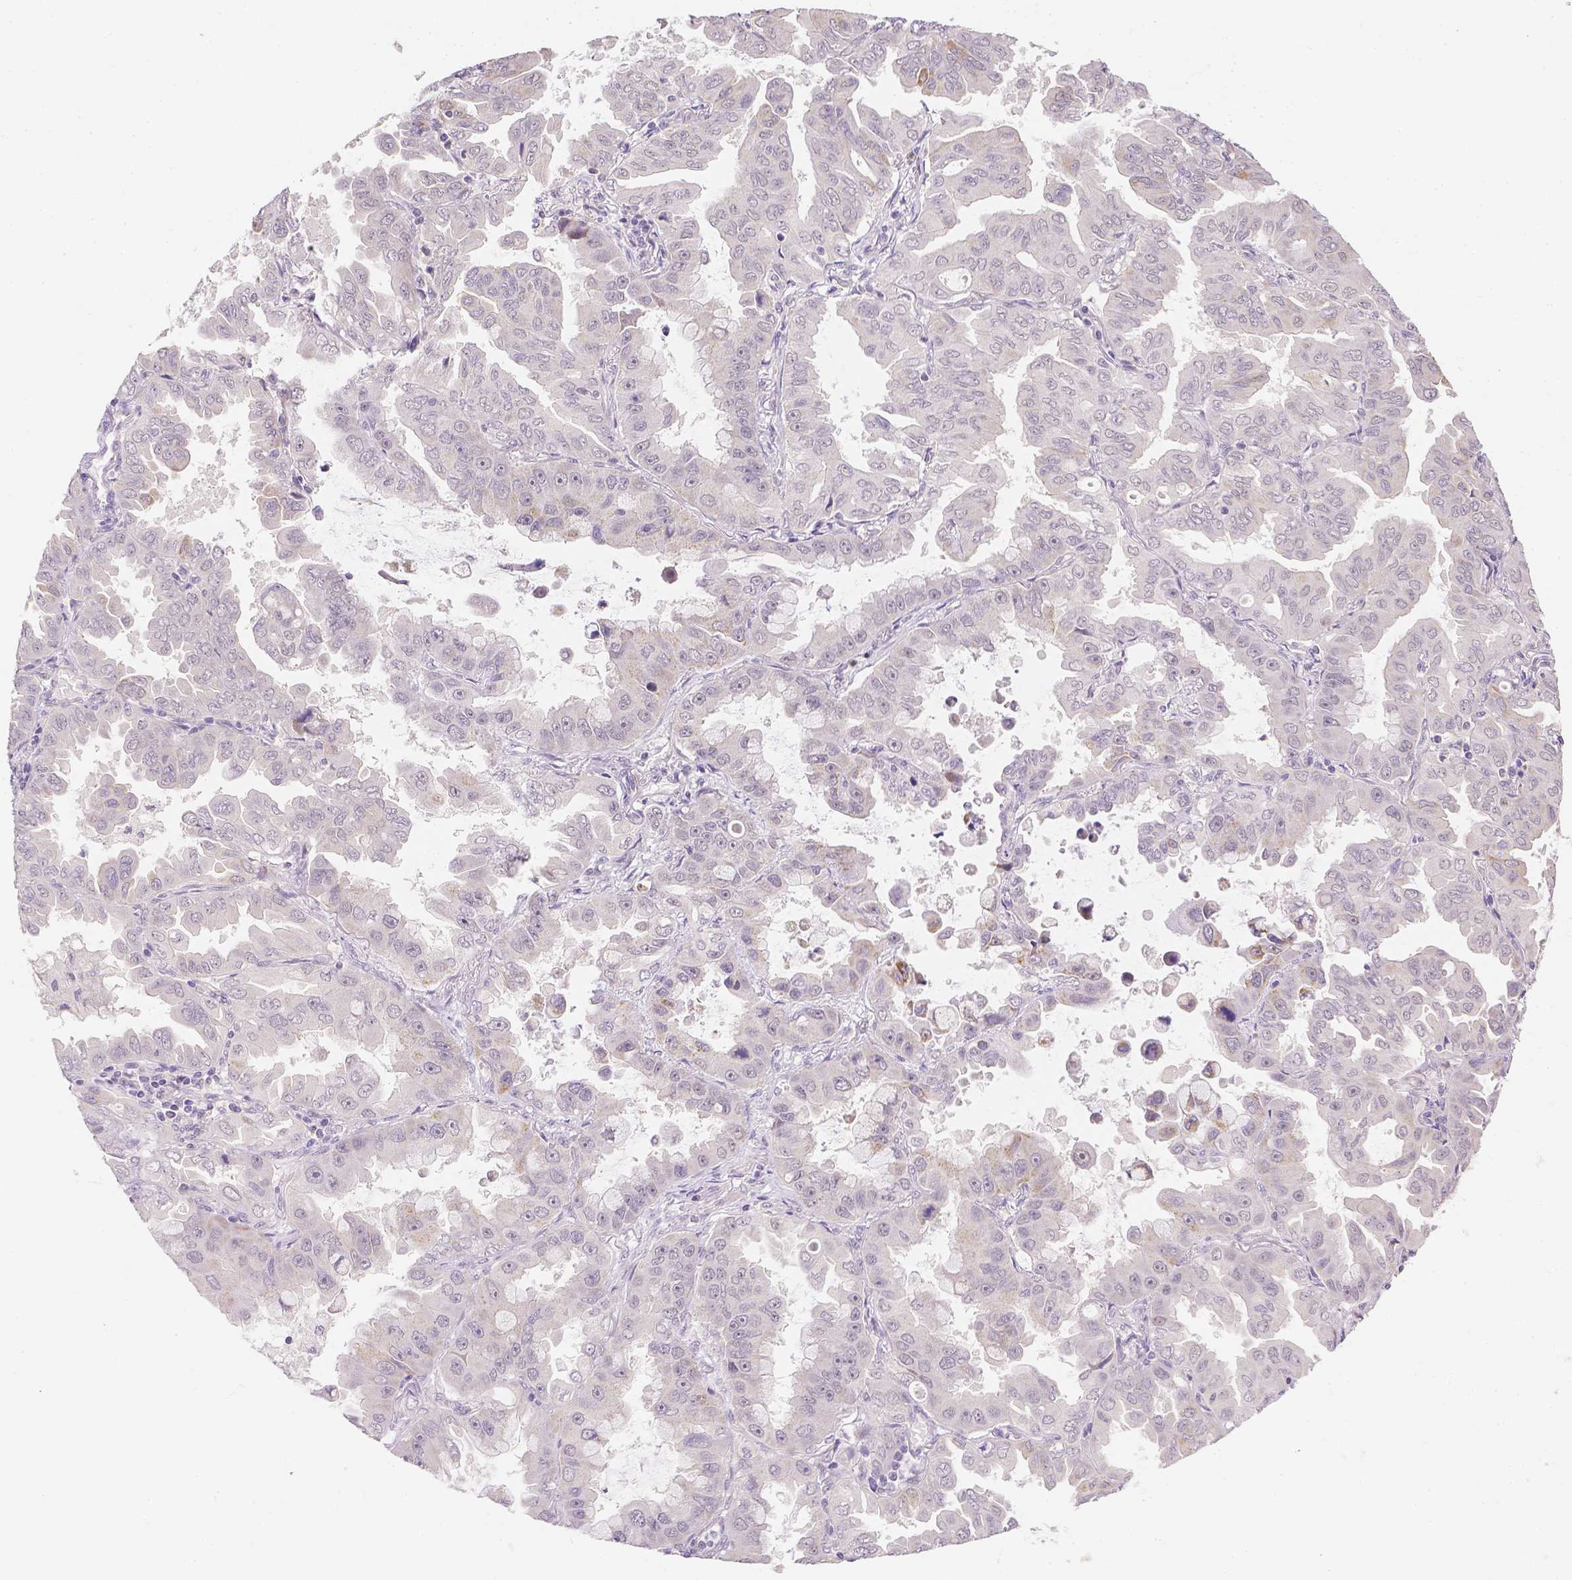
{"staining": {"intensity": "negative", "quantity": "none", "location": "none"}, "tissue": "lung cancer", "cell_type": "Tumor cells", "image_type": "cancer", "snomed": [{"axis": "morphology", "description": "Adenocarcinoma, NOS"}, {"axis": "topography", "description": "Lung"}], "caption": "This image is of adenocarcinoma (lung) stained with IHC to label a protein in brown with the nuclei are counter-stained blue. There is no expression in tumor cells.", "gene": "ZNF280B", "patient": {"sex": "male", "age": 64}}